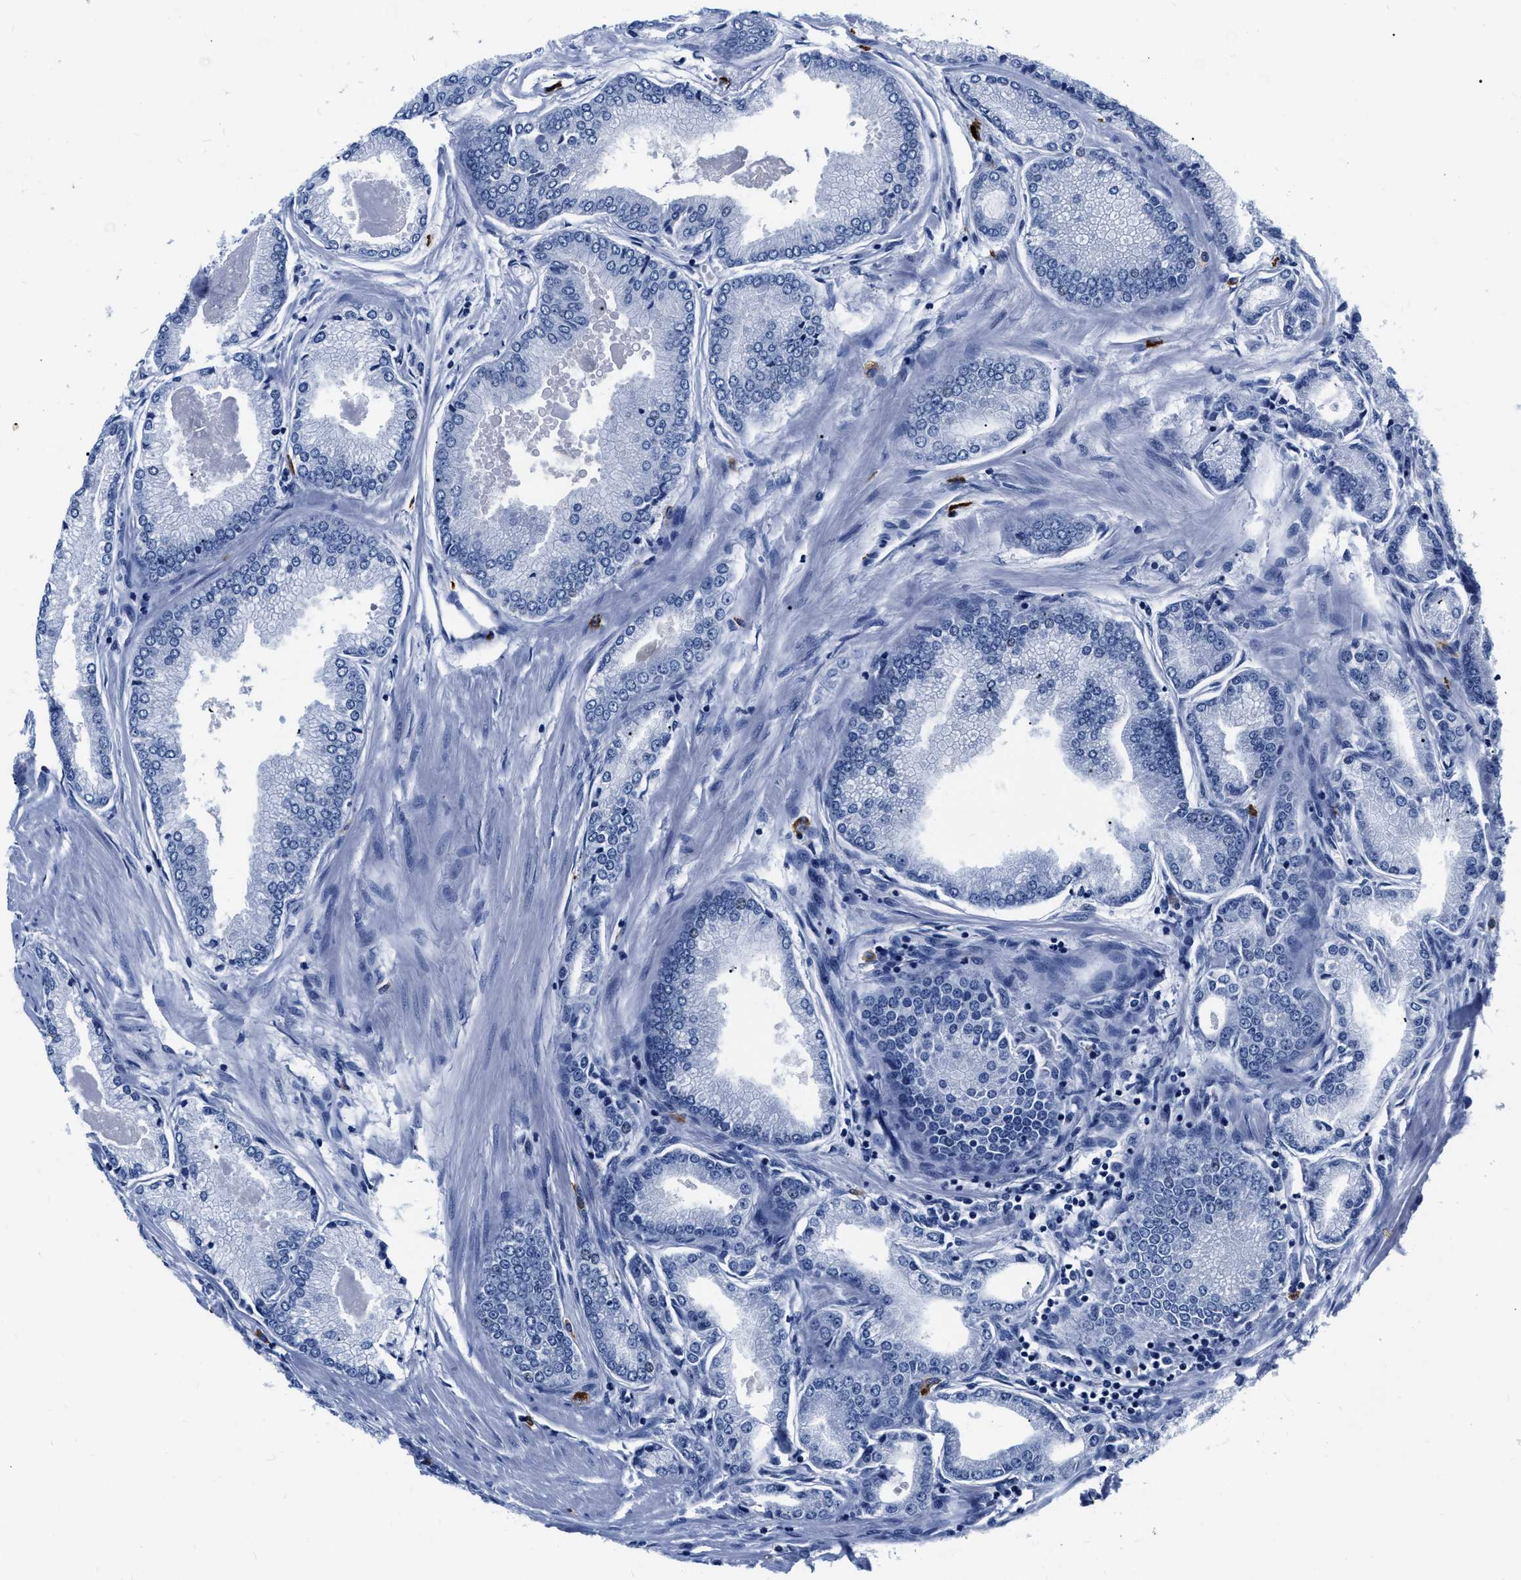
{"staining": {"intensity": "negative", "quantity": "none", "location": "none"}, "tissue": "prostate cancer", "cell_type": "Tumor cells", "image_type": "cancer", "snomed": [{"axis": "morphology", "description": "Adenocarcinoma, High grade"}, {"axis": "topography", "description": "Prostate"}], "caption": "Immunohistochemistry (IHC) of prostate cancer reveals no expression in tumor cells. (Brightfield microscopy of DAB immunohistochemistry at high magnification).", "gene": "CER1", "patient": {"sex": "male", "age": 61}}